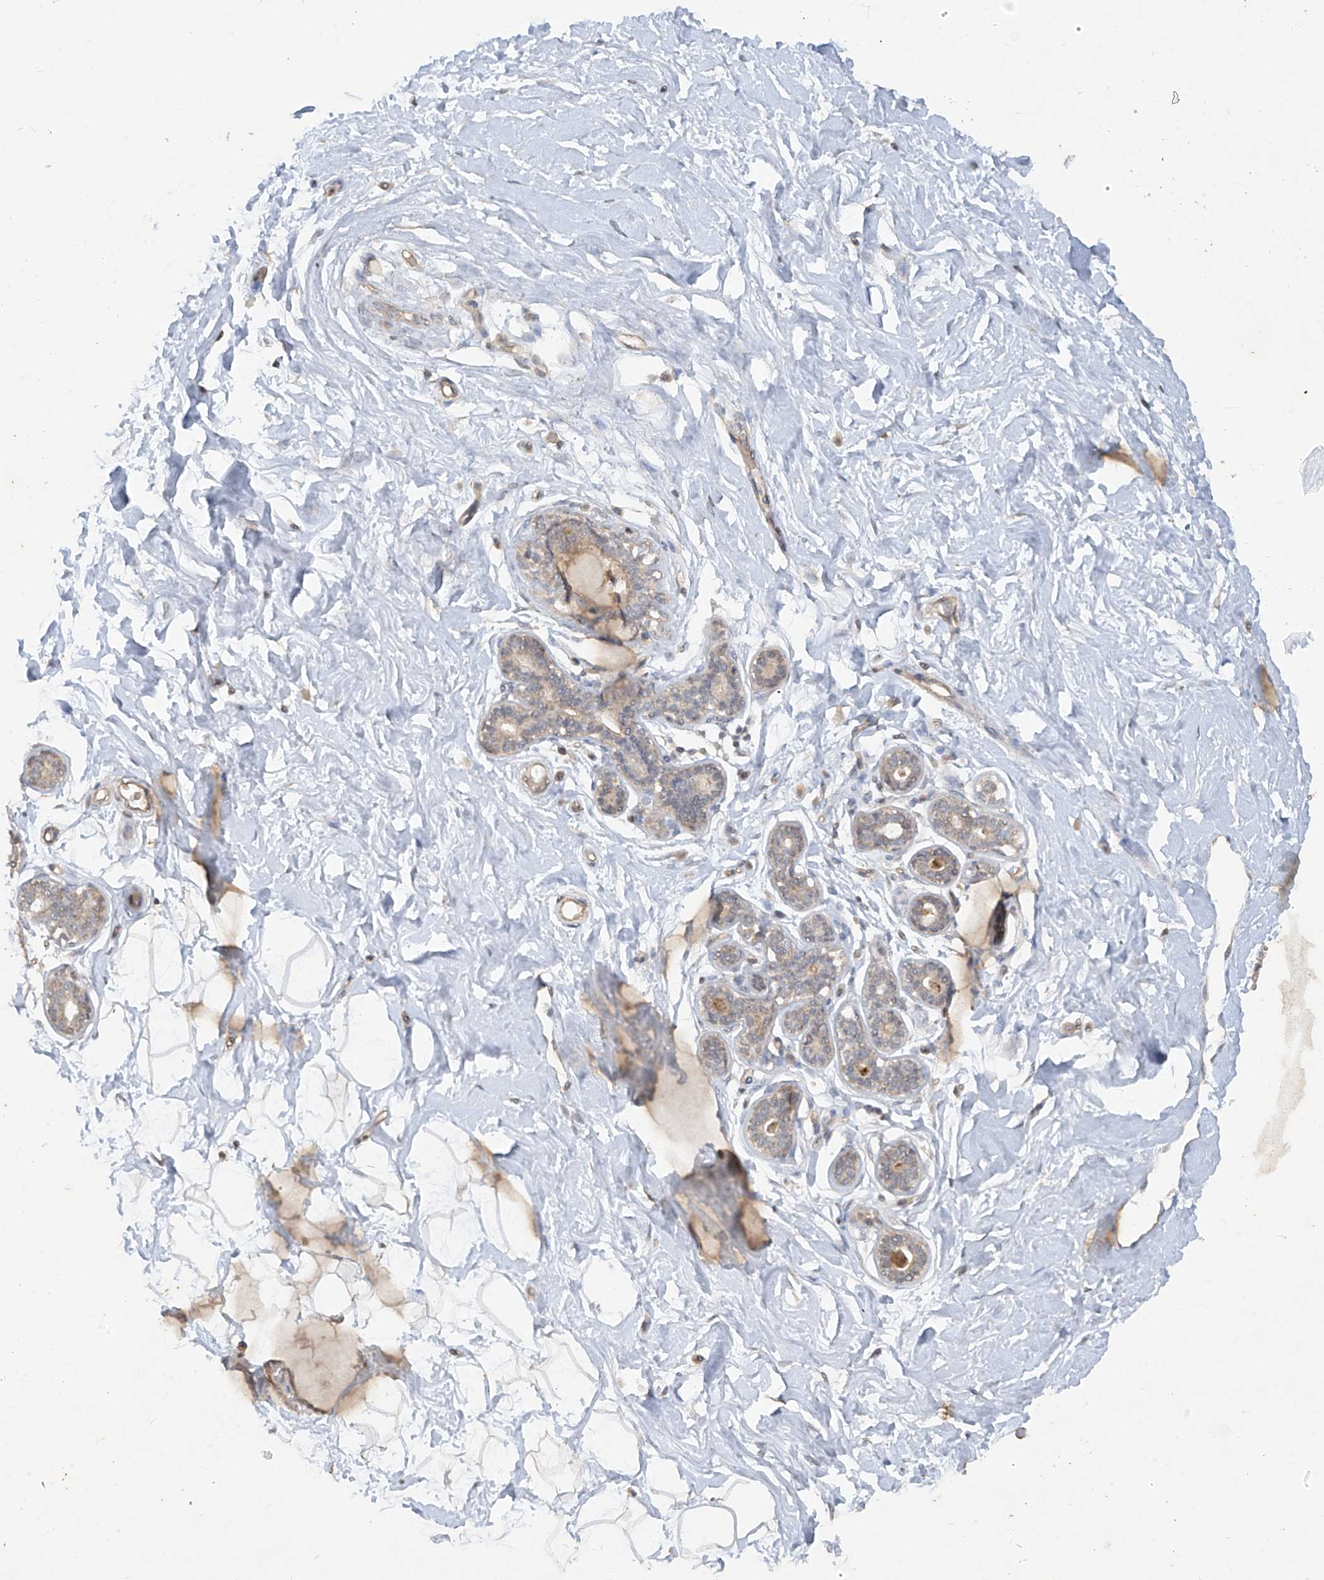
{"staining": {"intensity": "negative", "quantity": "none", "location": "none"}, "tissue": "breast", "cell_type": "Adipocytes", "image_type": "normal", "snomed": [{"axis": "morphology", "description": "Normal tissue, NOS"}, {"axis": "morphology", "description": "Adenoma, NOS"}, {"axis": "topography", "description": "Breast"}], "caption": "IHC image of normal human breast stained for a protein (brown), which reveals no staining in adipocytes. The staining is performed using DAB brown chromogen with nuclei counter-stained in using hematoxylin.", "gene": "DGKQ", "patient": {"sex": "female", "age": 23}}